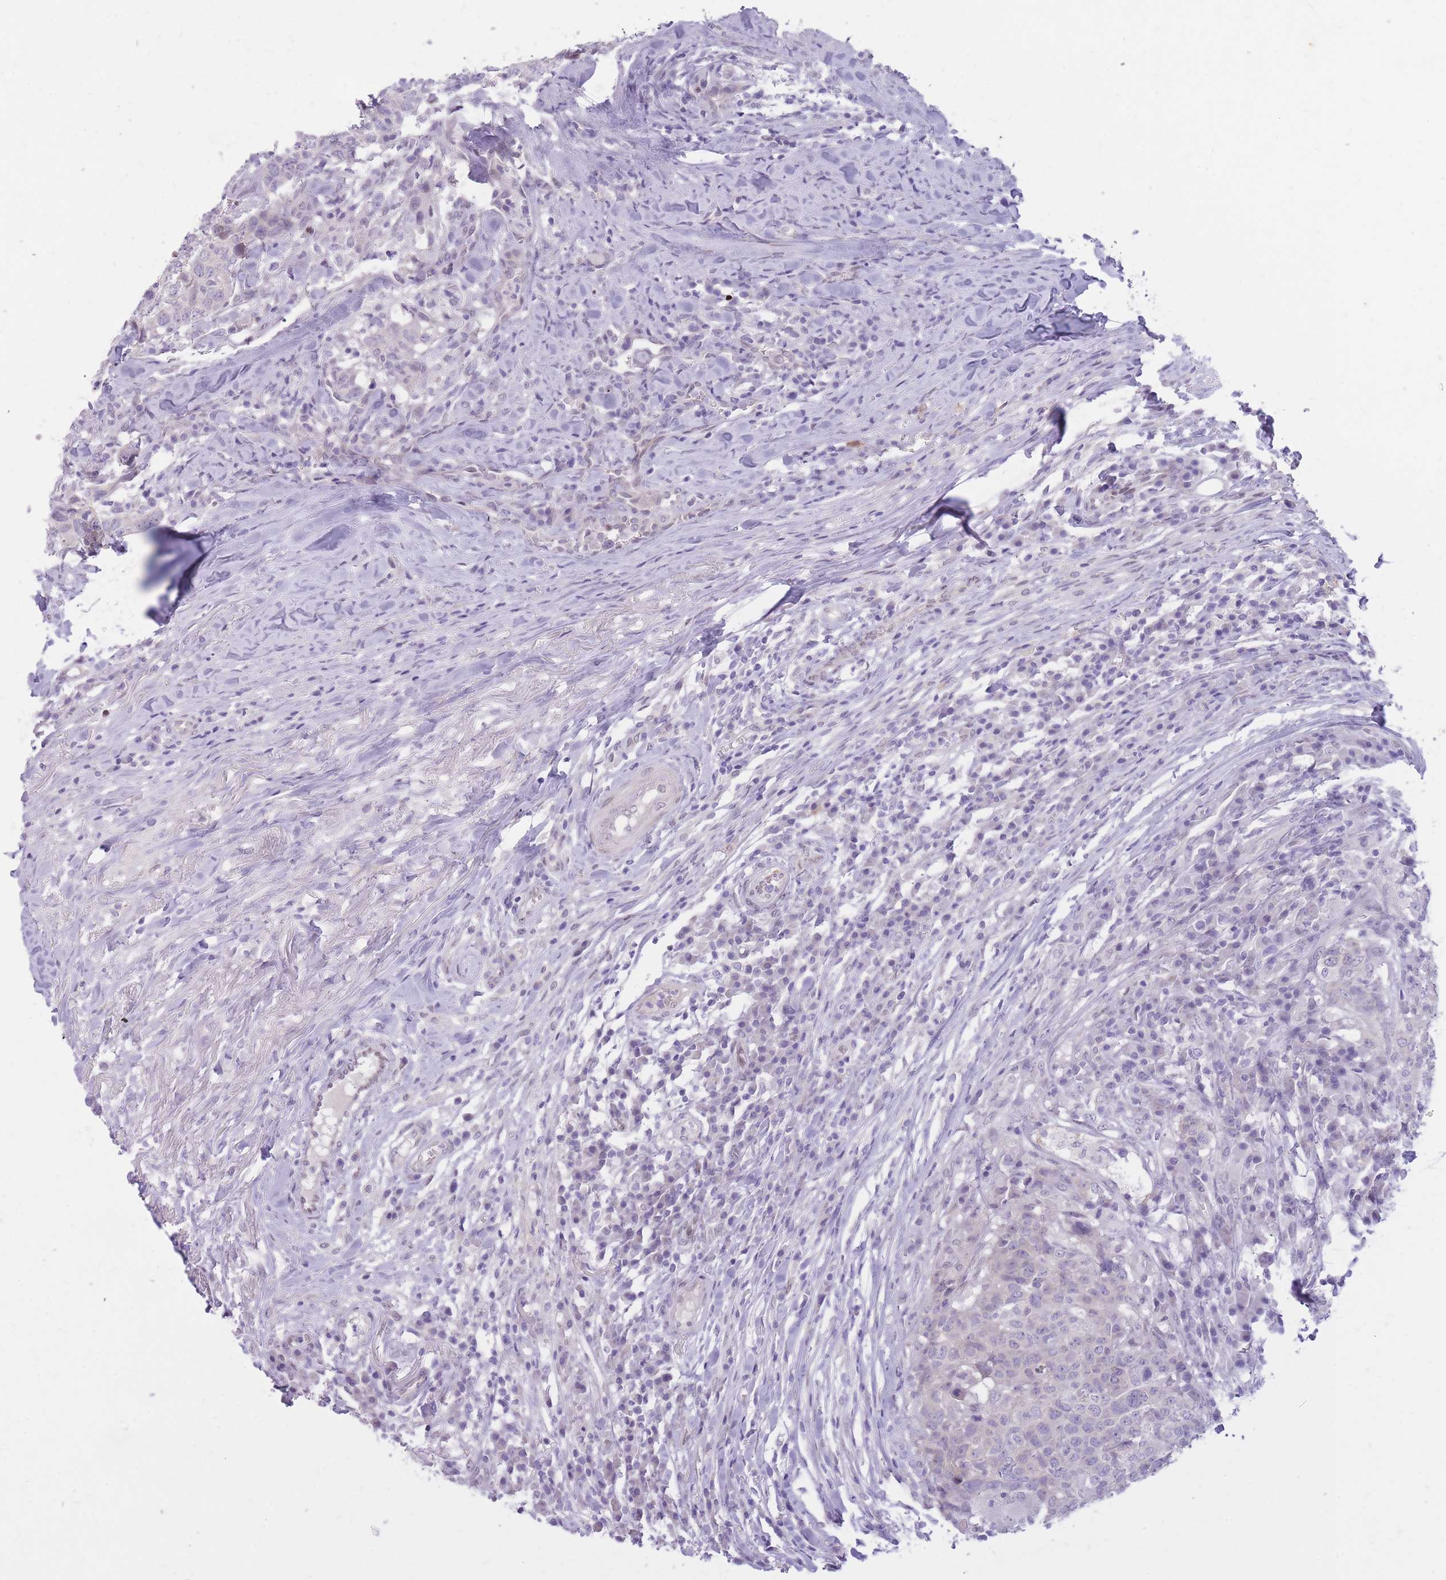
{"staining": {"intensity": "negative", "quantity": "none", "location": "none"}, "tissue": "head and neck cancer", "cell_type": "Tumor cells", "image_type": "cancer", "snomed": [{"axis": "morphology", "description": "Normal tissue, NOS"}, {"axis": "morphology", "description": "Squamous cell carcinoma, NOS"}, {"axis": "topography", "description": "Skeletal muscle"}, {"axis": "topography", "description": "Vascular tissue"}, {"axis": "topography", "description": "Peripheral nerve tissue"}, {"axis": "topography", "description": "Head-Neck"}], "caption": "Immunohistochemical staining of human squamous cell carcinoma (head and neck) demonstrates no significant staining in tumor cells. (Brightfield microscopy of DAB (3,3'-diaminobenzidine) immunohistochemistry (IHC) at high magnification).", "gene": "HOOK2", "patient": {"sex": "male", "age": 66}}